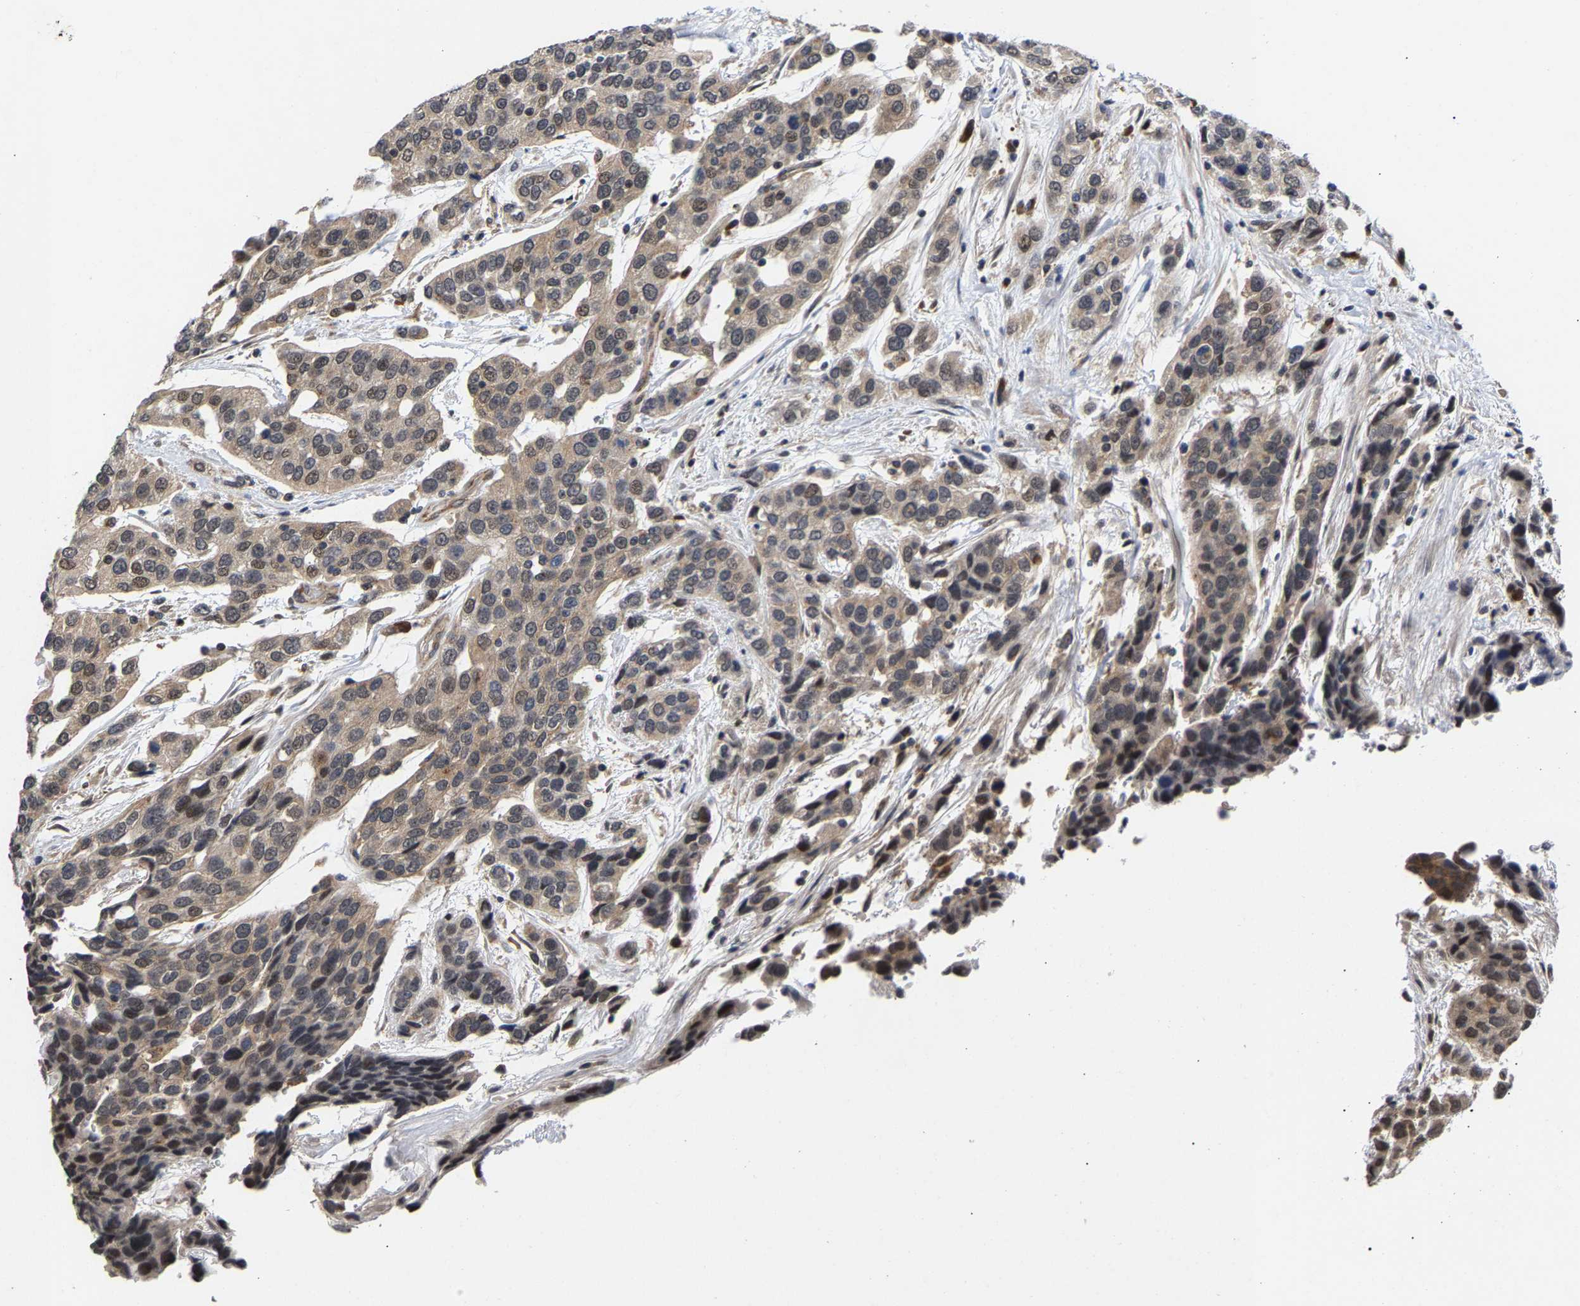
{"staining": {"intensity": "weak", "quantity": "25%-75%", "location": "cytoplasmic/membranous"}, "tissue": "urothelial cancer", "cell_type": "Tumor cells", "image_type": "cancer", "snomed": [{"axis": "morphology", "description": "Urothelial carcinoma, High grade"}, {"axis": "topography", "description": "Urinary bladder"}], "caption": "Urothelial cancer tissue shows weak cytoplasmic/membranous expression in approximately 25%-75% of tumor cells", "gene": "CLIP2", "patient": {"sex": "female", "age": 80}}